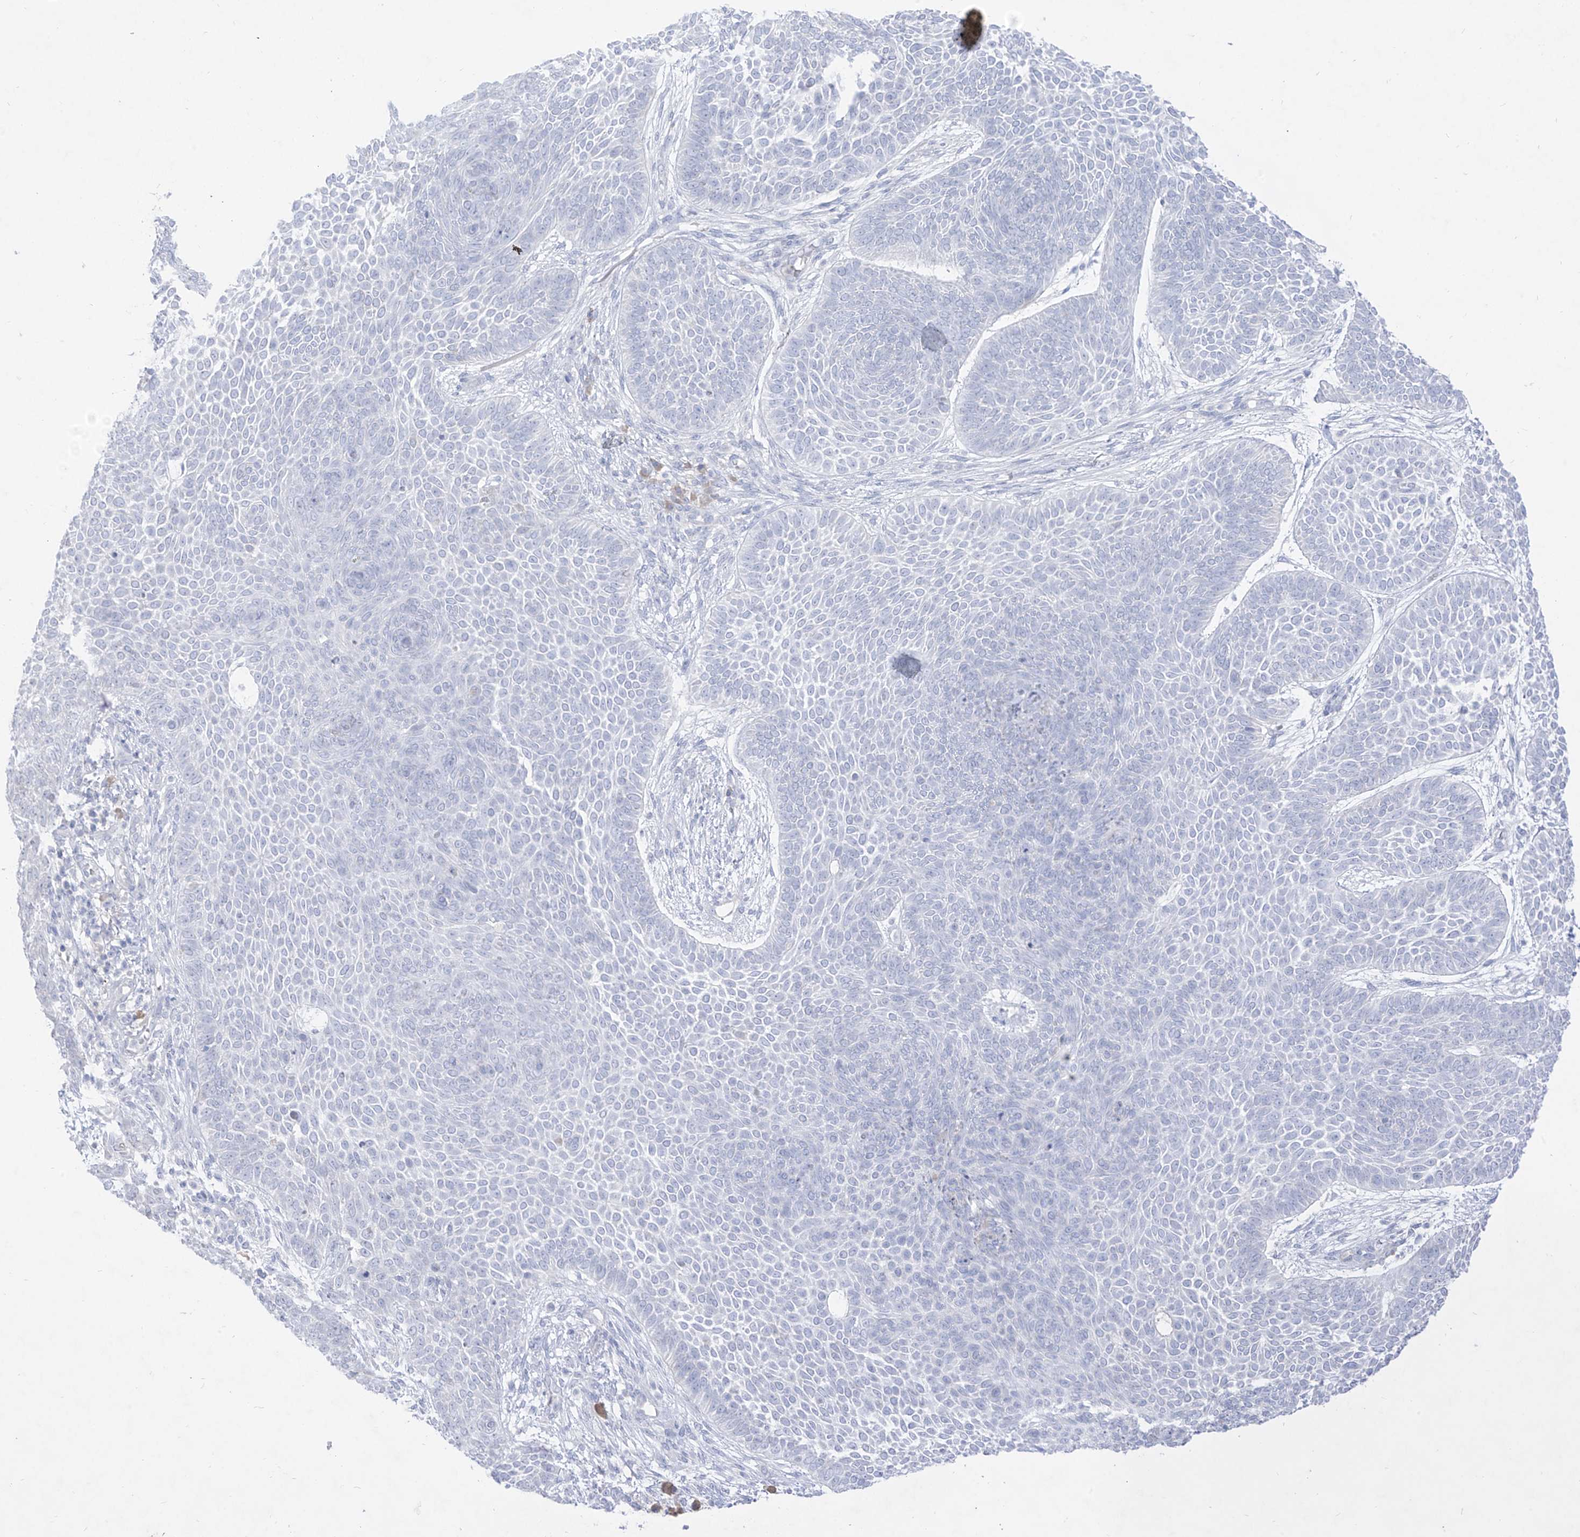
{"staining": {"intensity": "negative", "quantity": "none", "location": "none"}, "tissue": "skin cancer", "cell_type": "Tumor cells", "image_type": "cancer", "snomed": [{"axis": "morphology", "description": "Basal cell carcinoma"}, {"axis": "topography", "description": "Skin"}], "caption": "IHC of skin basal cell carcinoma displays no positivity in tumor cells.", "gene": "TGM4", "patient": {"sex": "male", "age": 85}}